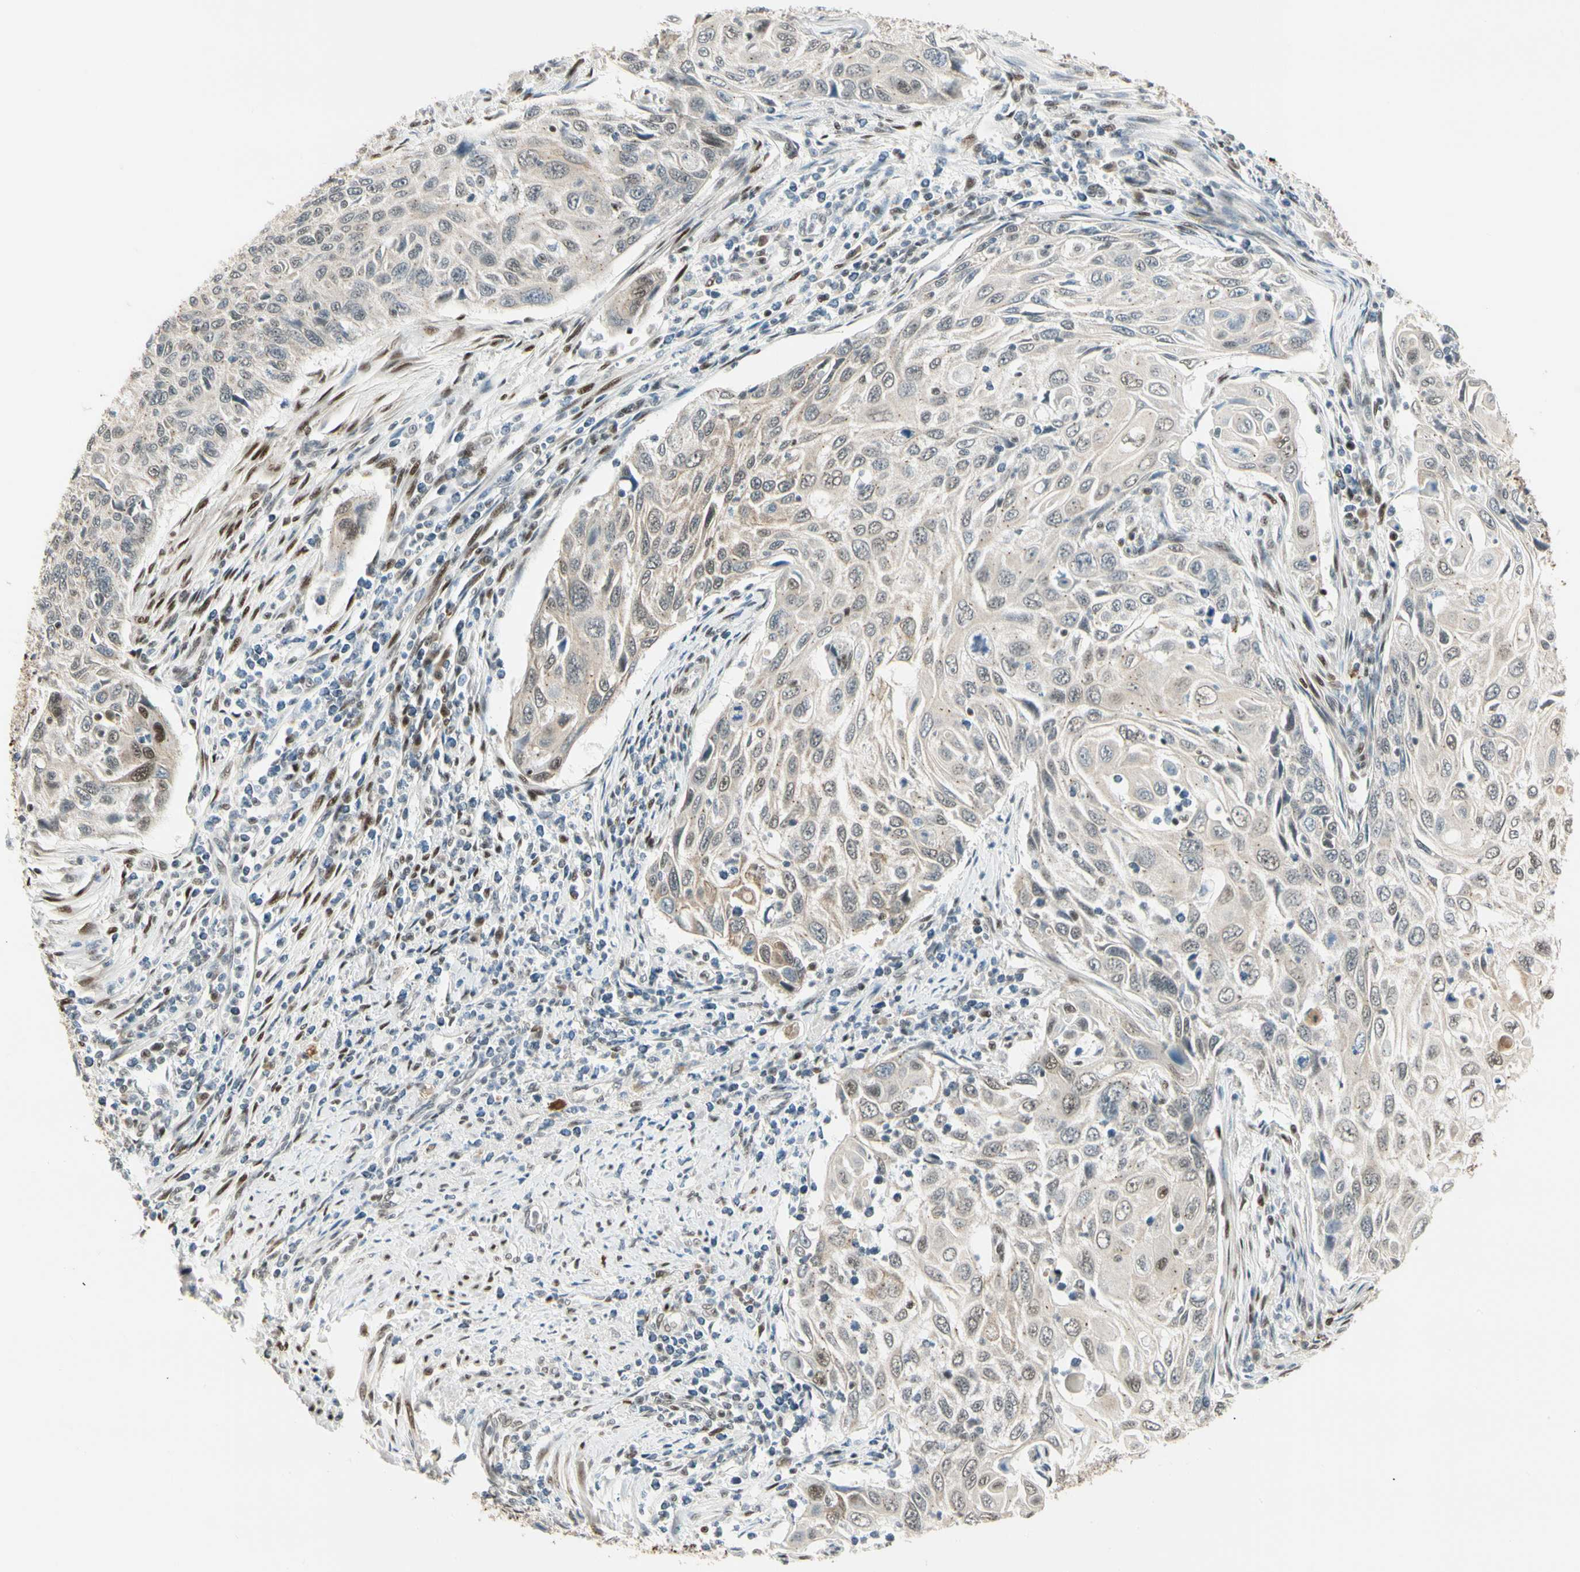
{"staining": {"intensity": "moderate", "quantity": "<25%", "location": "cytoplasmic/membranous,nuclear"}, "tissue": "cervical cancer", "cell_type": "Tumor cells", "image_type": "cancer", "snomed": [{"axis": "morphology", "description": "Squamous cell carcinoma, NOS"}, {"axis": "topography", "description": "Cervix"}], "caption": "This photomicrograph shows immunohistochemistry (IHC) staining of human cervical cancer (squamous cell carcinoma), with low moderate cytoplasmic/membranous and nuclear positivity in approximately <25% of tumor cells.", "gene": "ATXN1", "patient": {"sex": "female", "age": 70}}